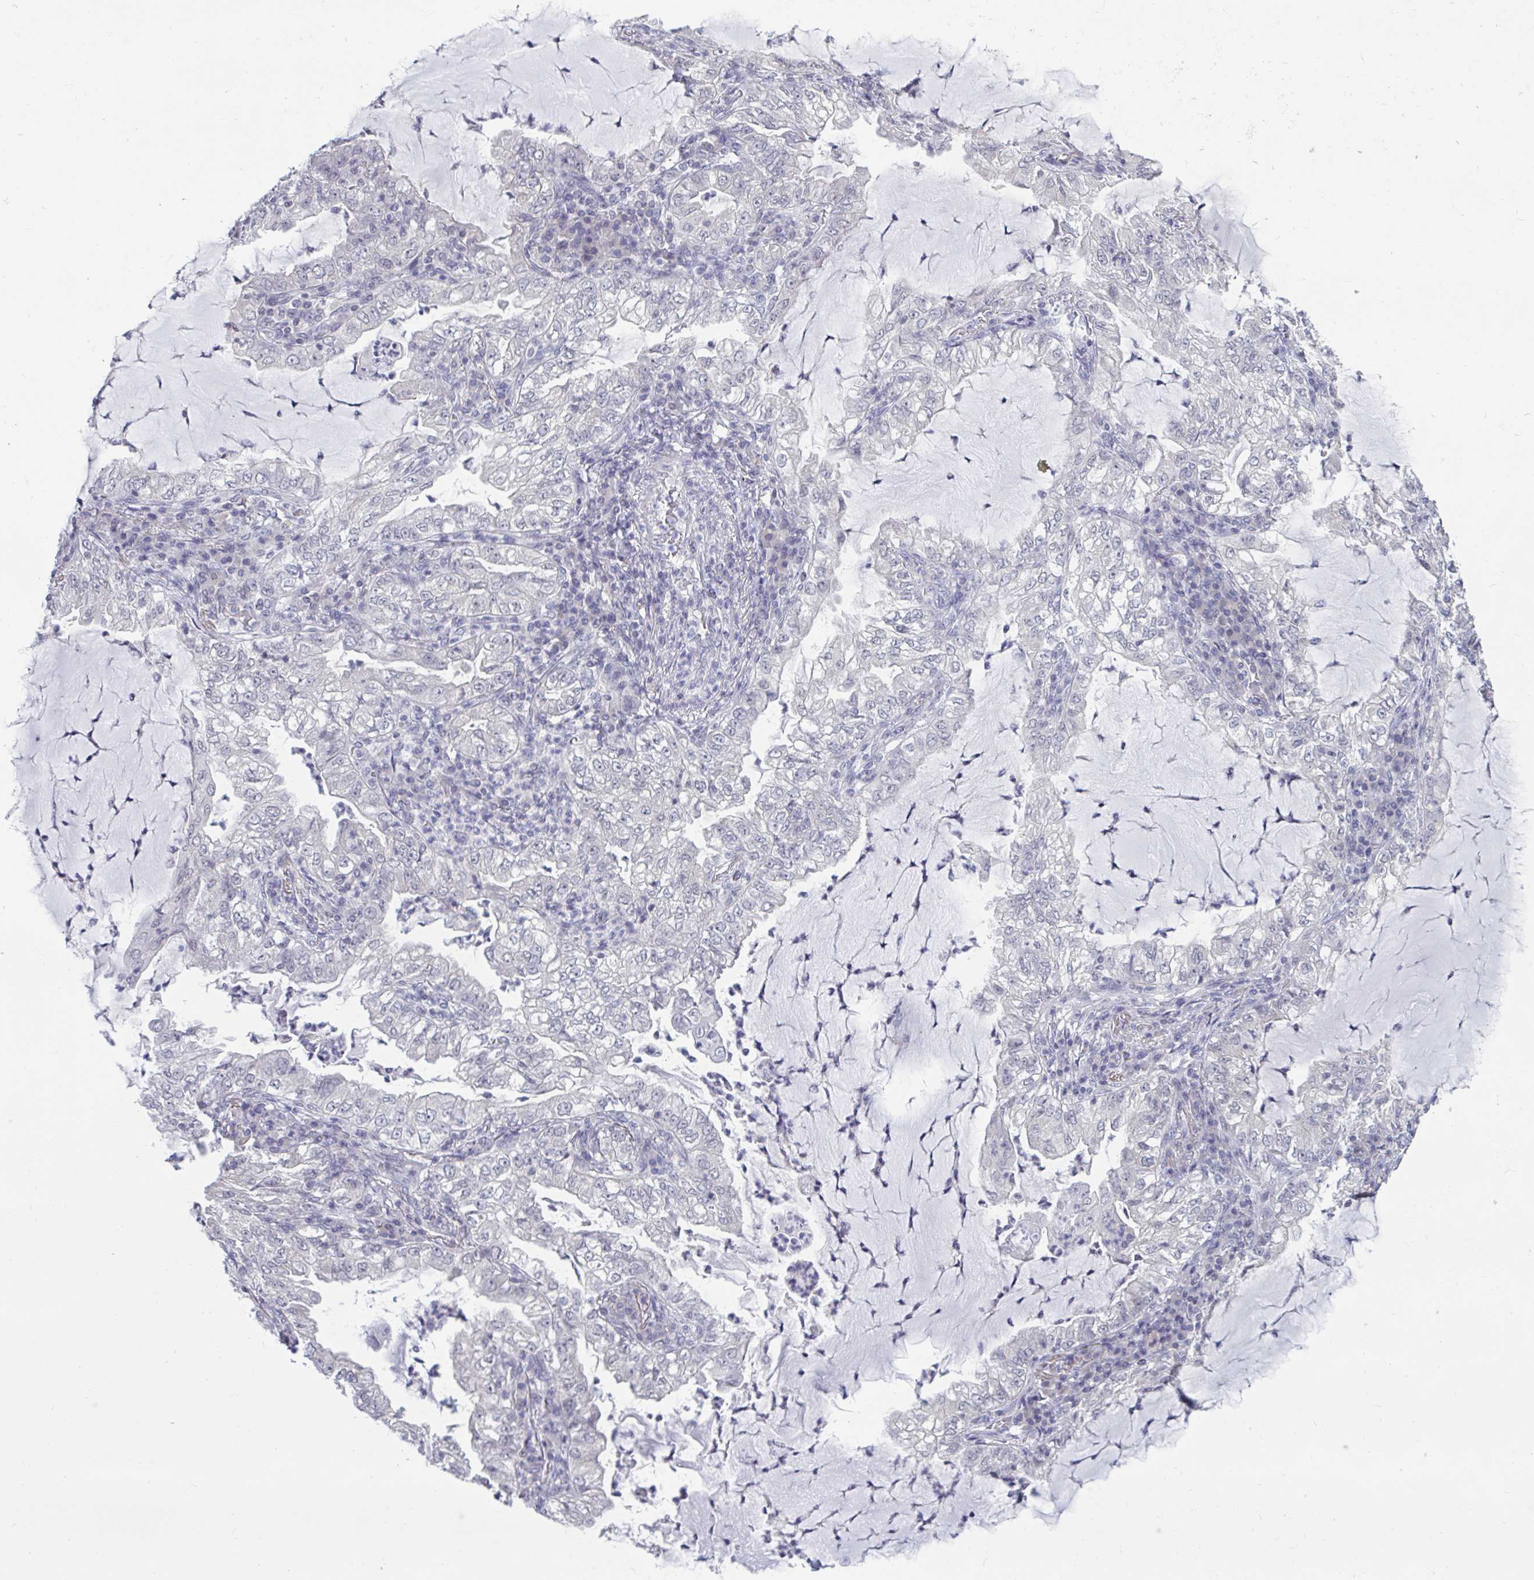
{"staining": {"intensity": "negative", "quantity": "none", "location": "none"}, "tissue": "lung cancer", "cell_type": "Tumor cells", "image_type": "cancer", "snomed": [{"axis": "morphology", "description": "Adenocarcinoma, NOS"}, {"axis": "topography", "description": "Lung"}], "caption": "This is an immunohistochemistry micrograph of human lung cancer. There is no expression in tumor cells.", "gene": "ARPP19", "patient": {"sex": "female", "age": 73}}